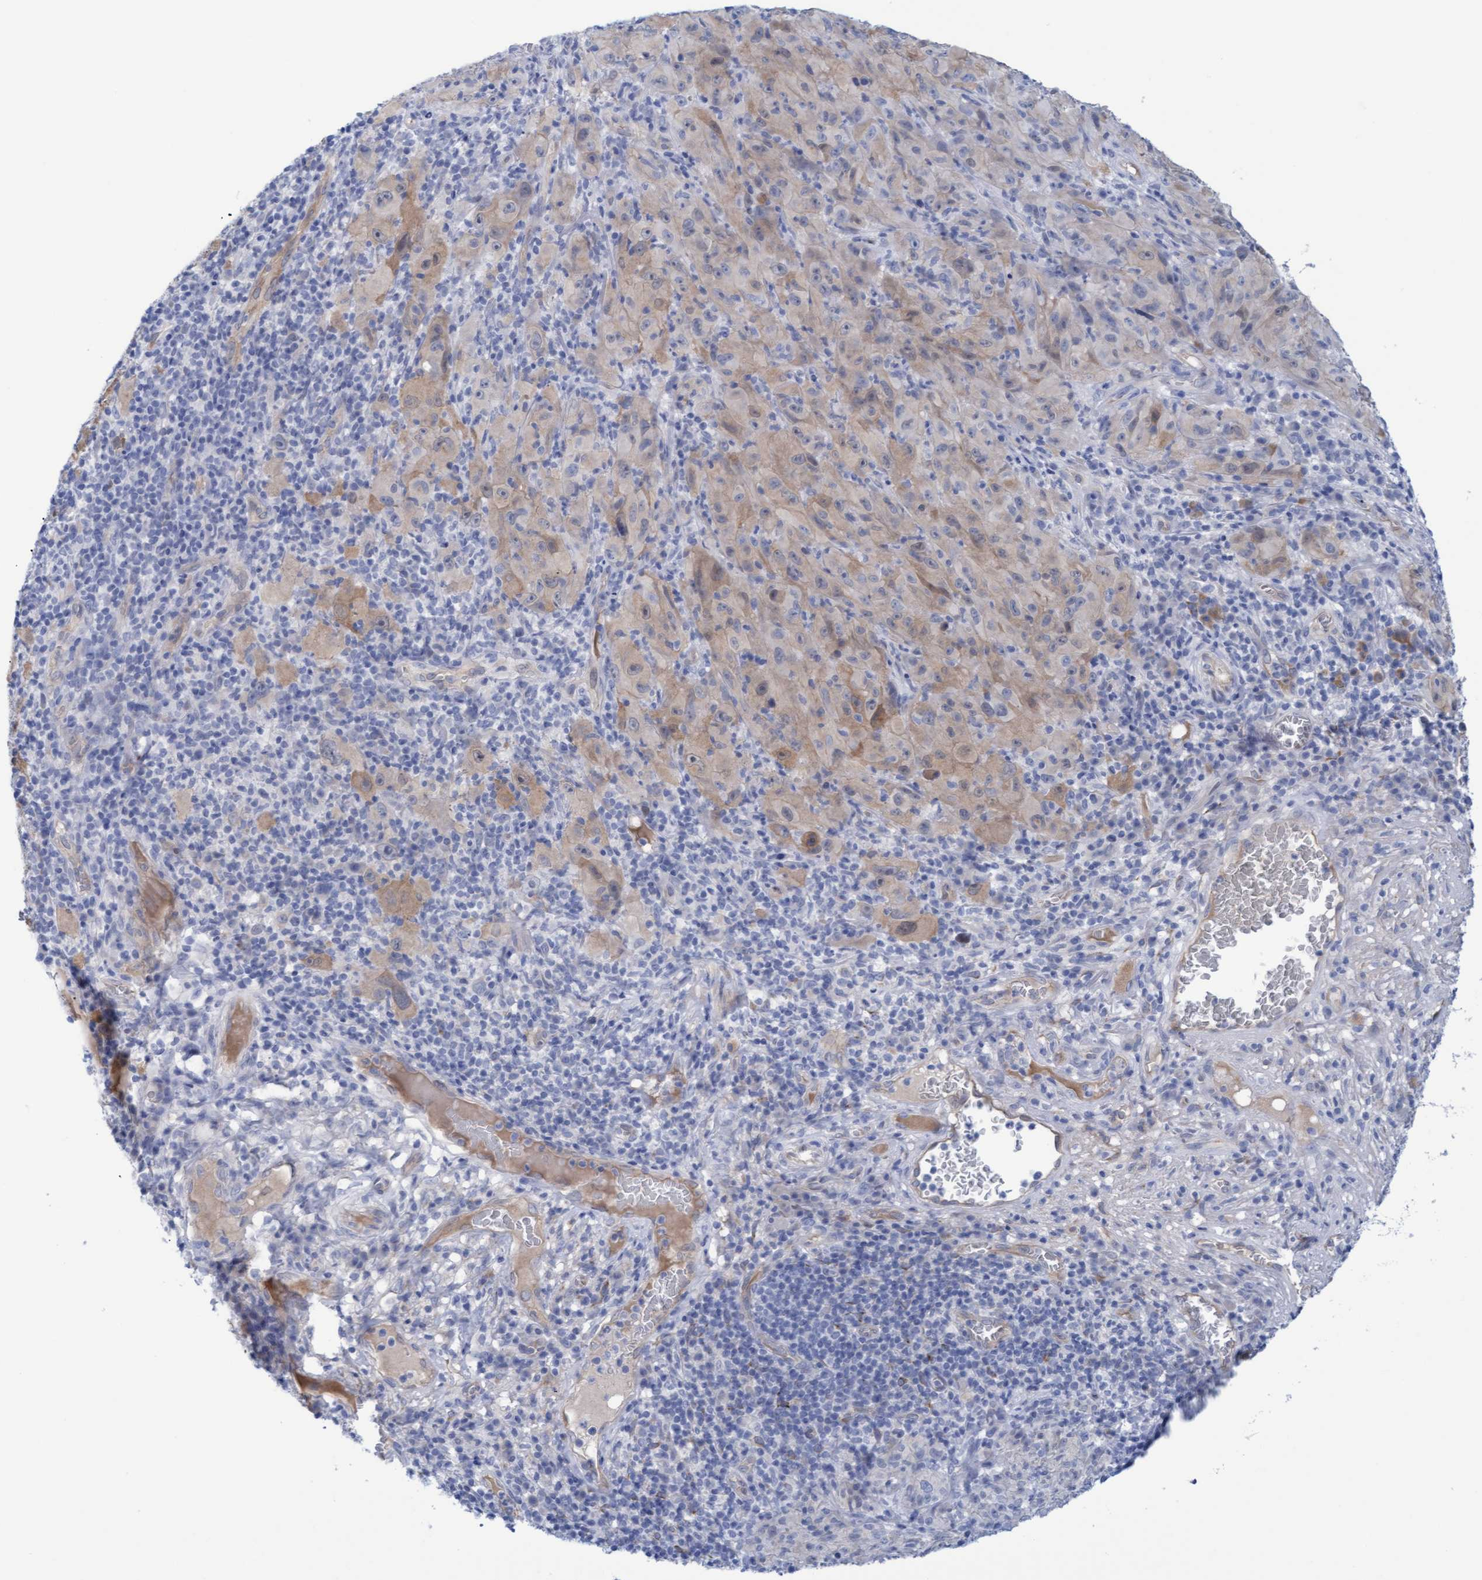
{"staining": {"intensity": "weak", "quantity": ">75%", "location": "cytoplasmic/membranous"}, "tissue": "melanoma", "cell_type": "Tumor cells", "image_type": "cancer", "snomed": [{"axis": "morphology", "description": "Malignant melanoma, NOS"}, {"axis": "topography", "description": "Skin of head"}], "caption": "Malignant melanoma tissue reveals weak cytoplasmic/membranous staining in approximately >75% of tumor cells, visualized by immunohistochemistry.", "gene": "STXBP1", "patient": {"sex": "male", "age": 96}}